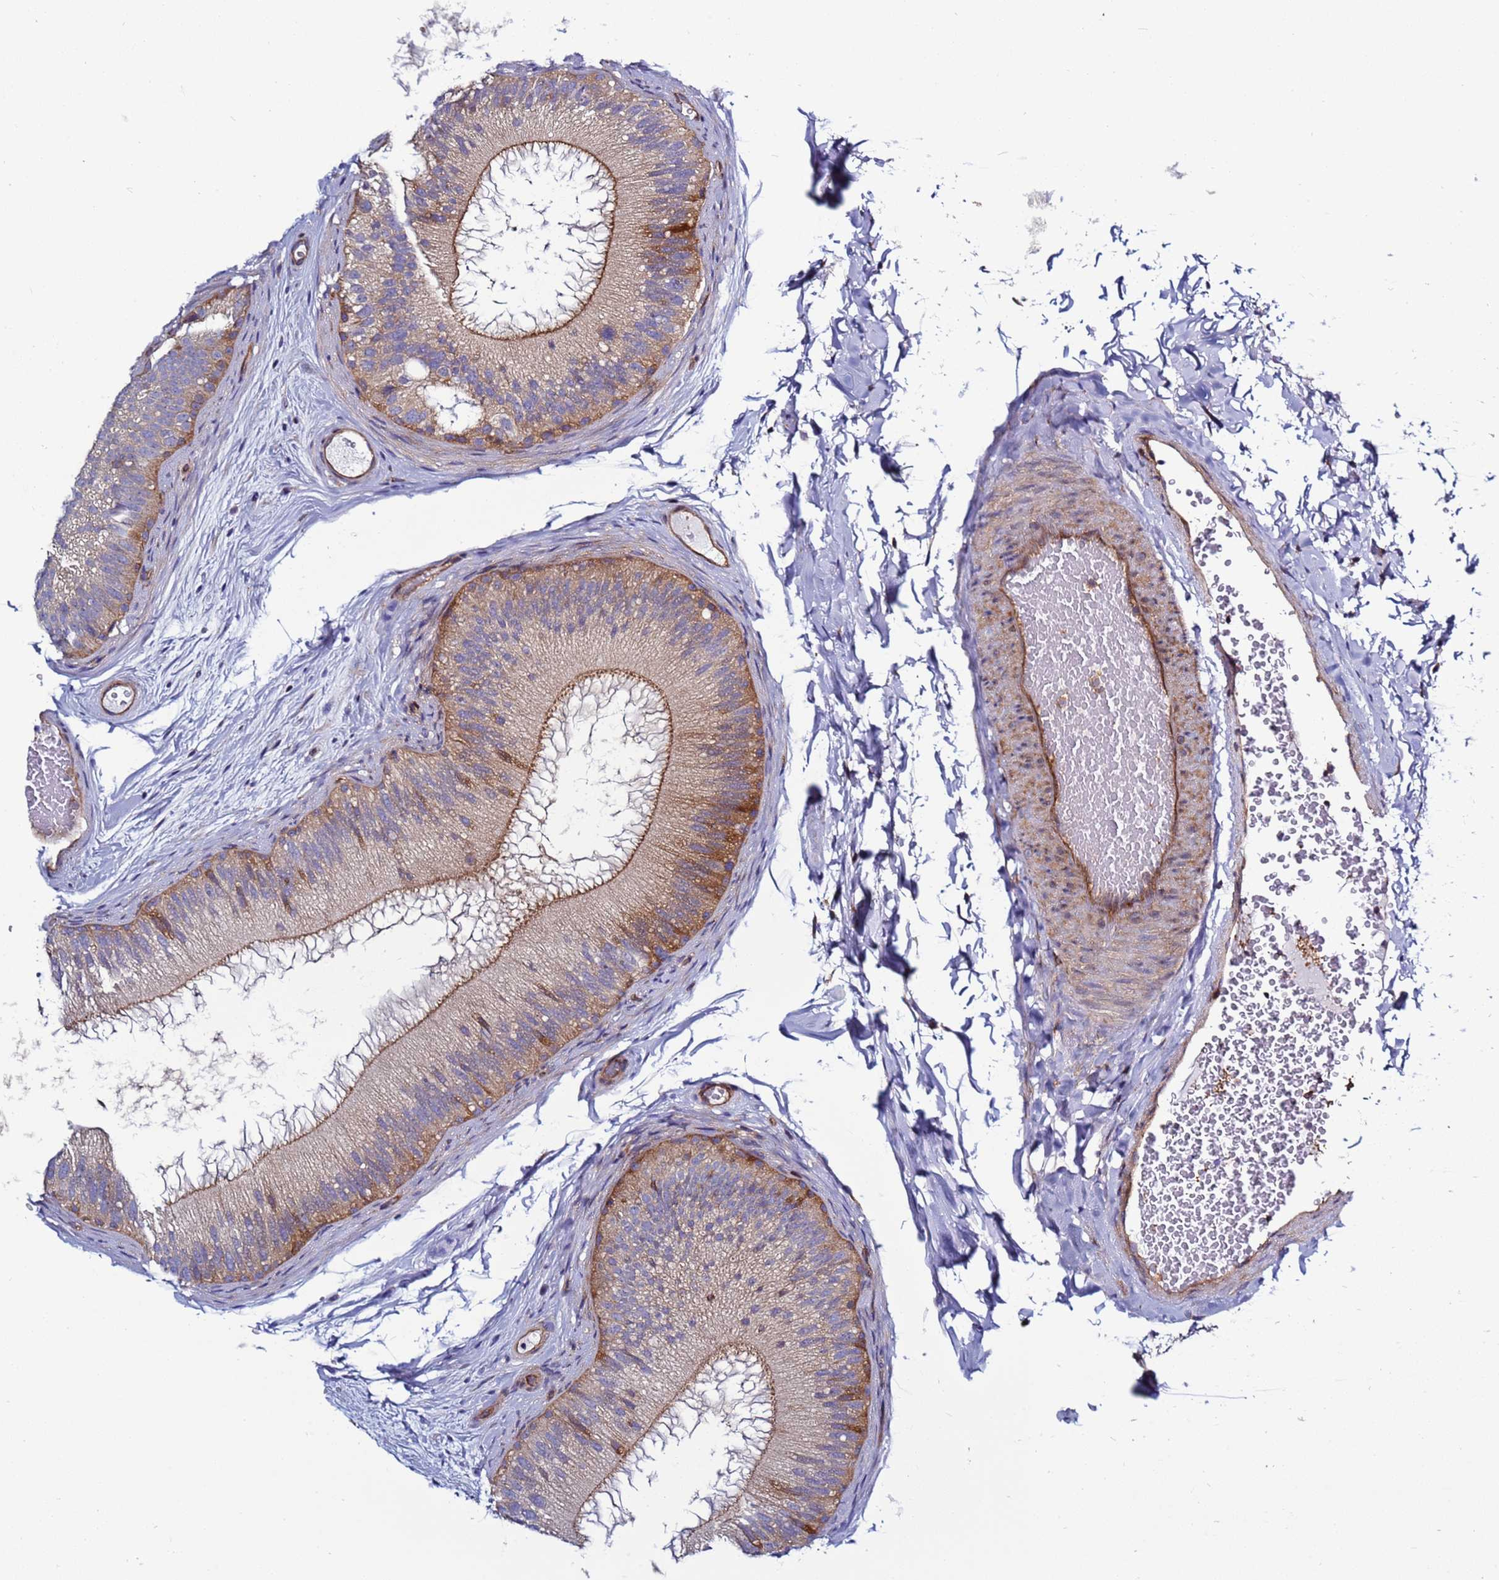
{"staining": {"intensity": "moderate", "quantity": "25%-75%", "location": "cytoplasmic/membranous"}, "tissue": "epididymis", "cell_type": "Glandular cells", "image_type": "normal", "snomed": [{"axis": "morphology", "description": "Normal tissue, NOS"}, {"axis": "topography", "description": "Epididymis"}], "caption": "Immunohistochemistry (IHC) (DAB (3,3'-diaminobenzidine)) staining of benign human epididymis reveals moderate cytoplasmic/membranous protein expression in about 25%-75% of glandular cells. The staining is performed using DAB brown chromogen to label protein expression. The nuclei are counter-stained blue using hematoxylin.", "gene": "EFCAB8", "patient": {"sex": "male", "age": 45}}